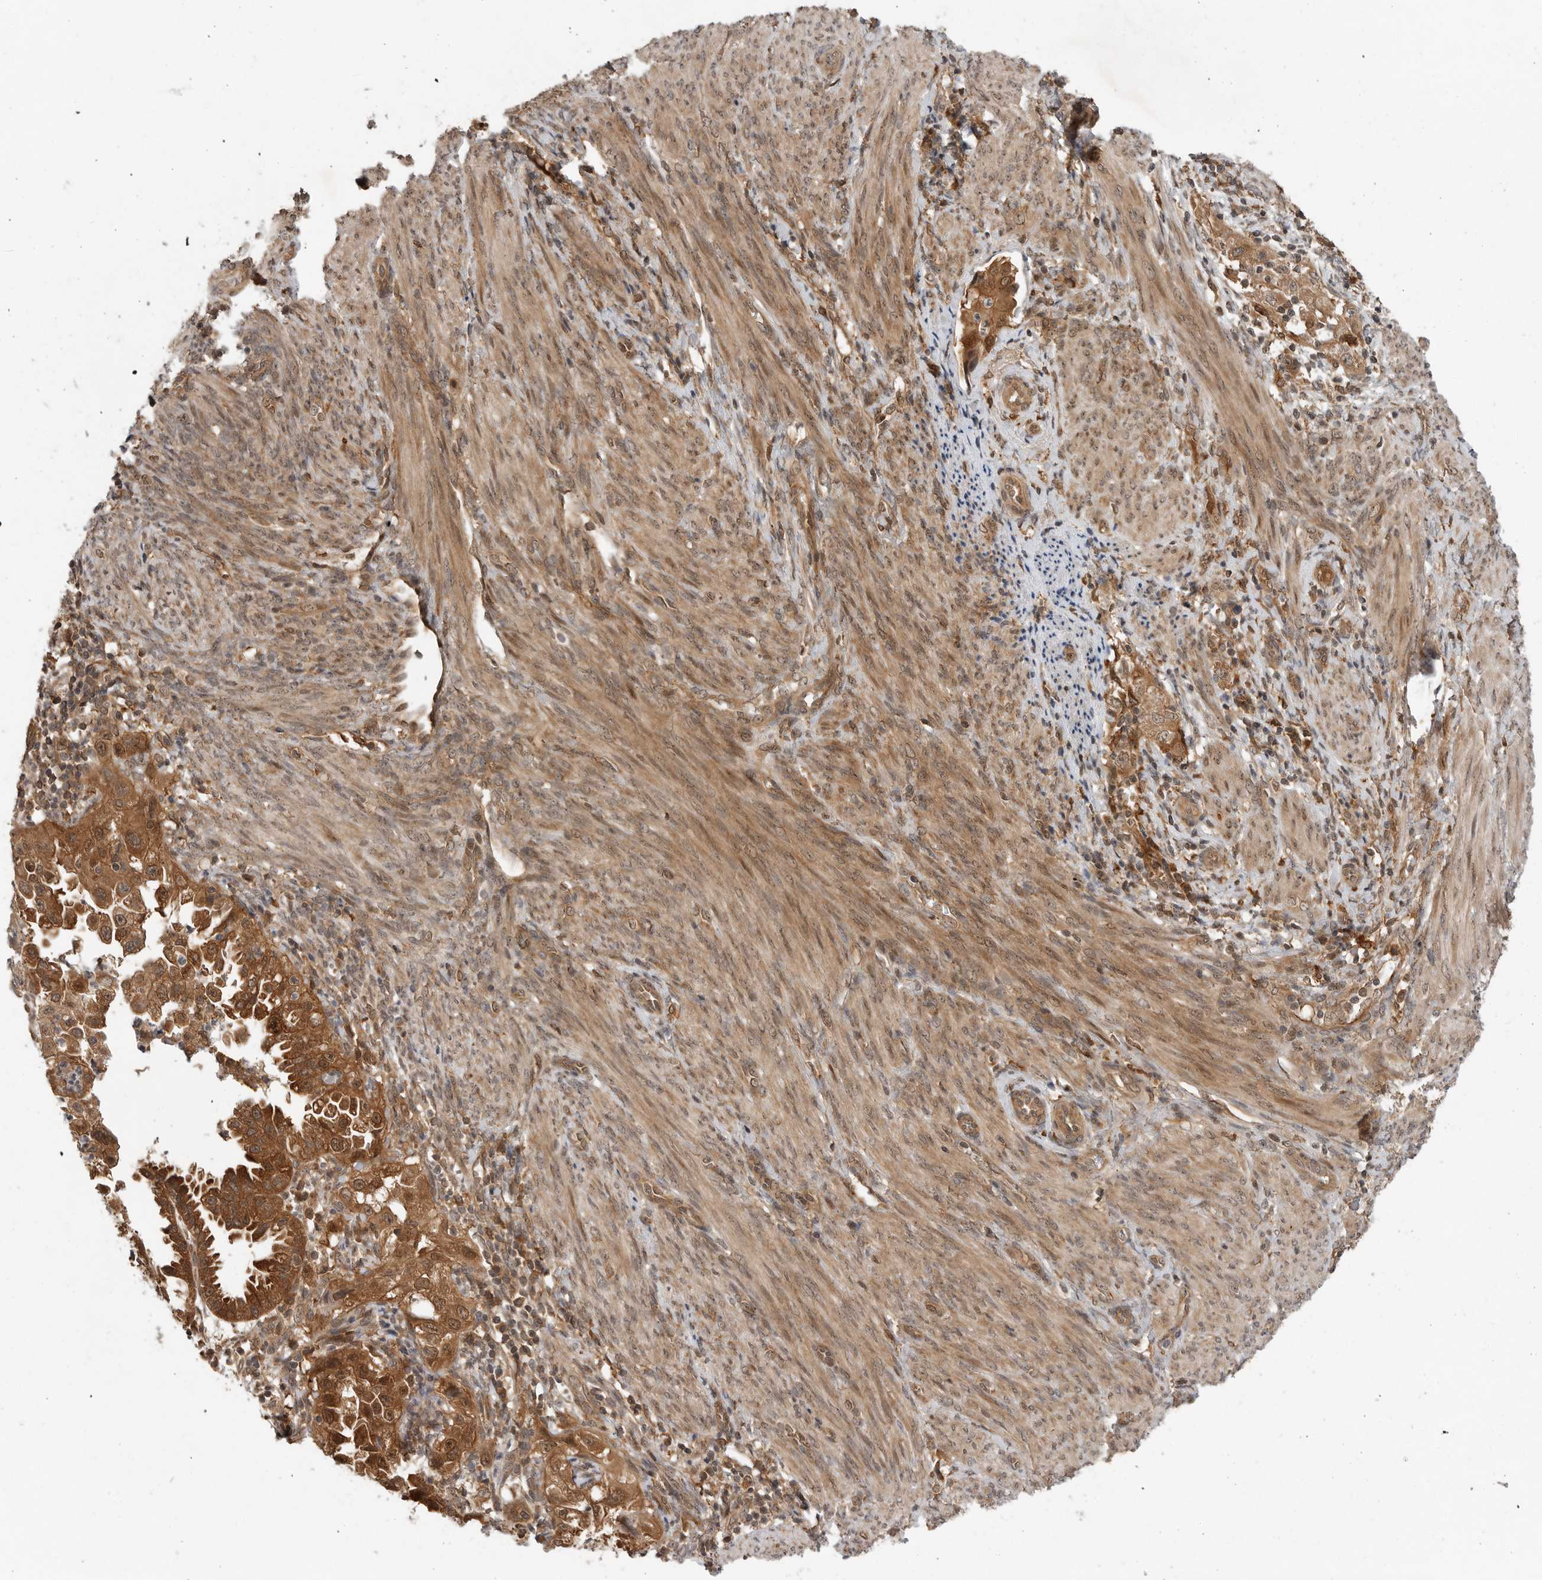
{"staining": {"intensity": "moderate", "quantity": ">75%", "location": "cytoplasmic/membranous,nuclear"}, "tissue": "endometrial cancer", "cell_type": "Tumor cells", "image_type": "cancer", "snomed": [{"axis": "morphology", "description": "Adenocarcinoma, NOS"}, {"axis": "topography", "description": "Endometrium"}], "caption": "Adenocarcinoma (endometrial) tissue exhibits moderate cytoplasmic/membranous and nuclear staining in approximately >75% of tumor cells, visualized by immunohistochemistry. (DAB (3,3'-diaminobenzidine) IHC, brown staining for protein, blue staining for nuclei).", "gene": "OSBPL9", "patient": {"sex": "female", "age": 85}}